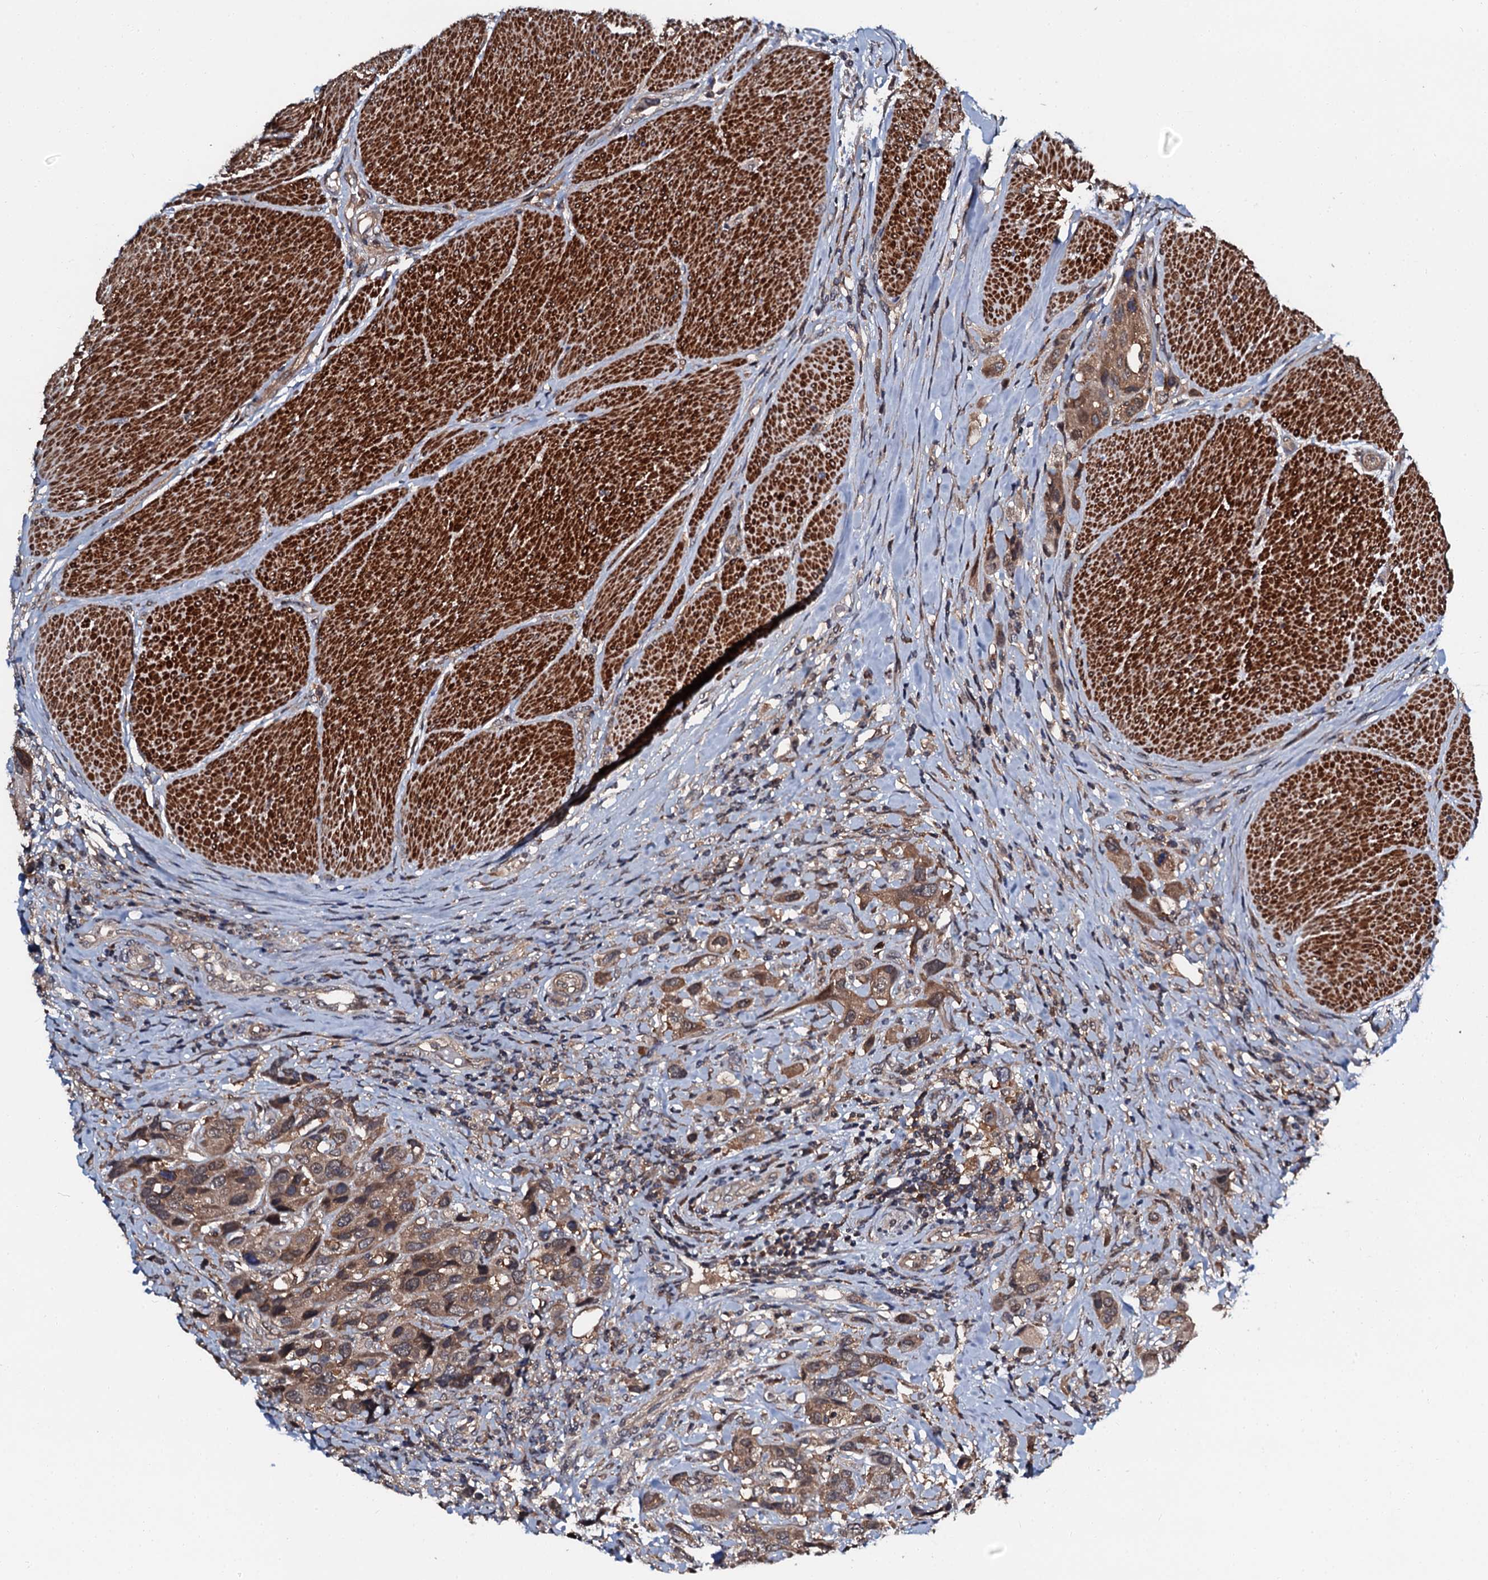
{"staining": {"intensity": "moderate", "quantity": ">75%", "location": "cytoplasmic/membranous"}, "tissue": "urothelial cancer", "cell_type": "Tumor cells", "image_type": "cancer", "snomed": [{"axis": "morphology", "description": "Urothelial carcinoma, High grade"}, {"axis": "topography", "description": "Urinary bladder"}], "caption": "DAB (3,3'-diaminobenzidine) immunohistochemical staining of high-grade urothelial carcinoma reveals moderate cytoplasmic/membranous protein staining in approximately >75% of tumor cells.", "gene": "N4BP1", "patient": {"sex": "male", "age": 50}}